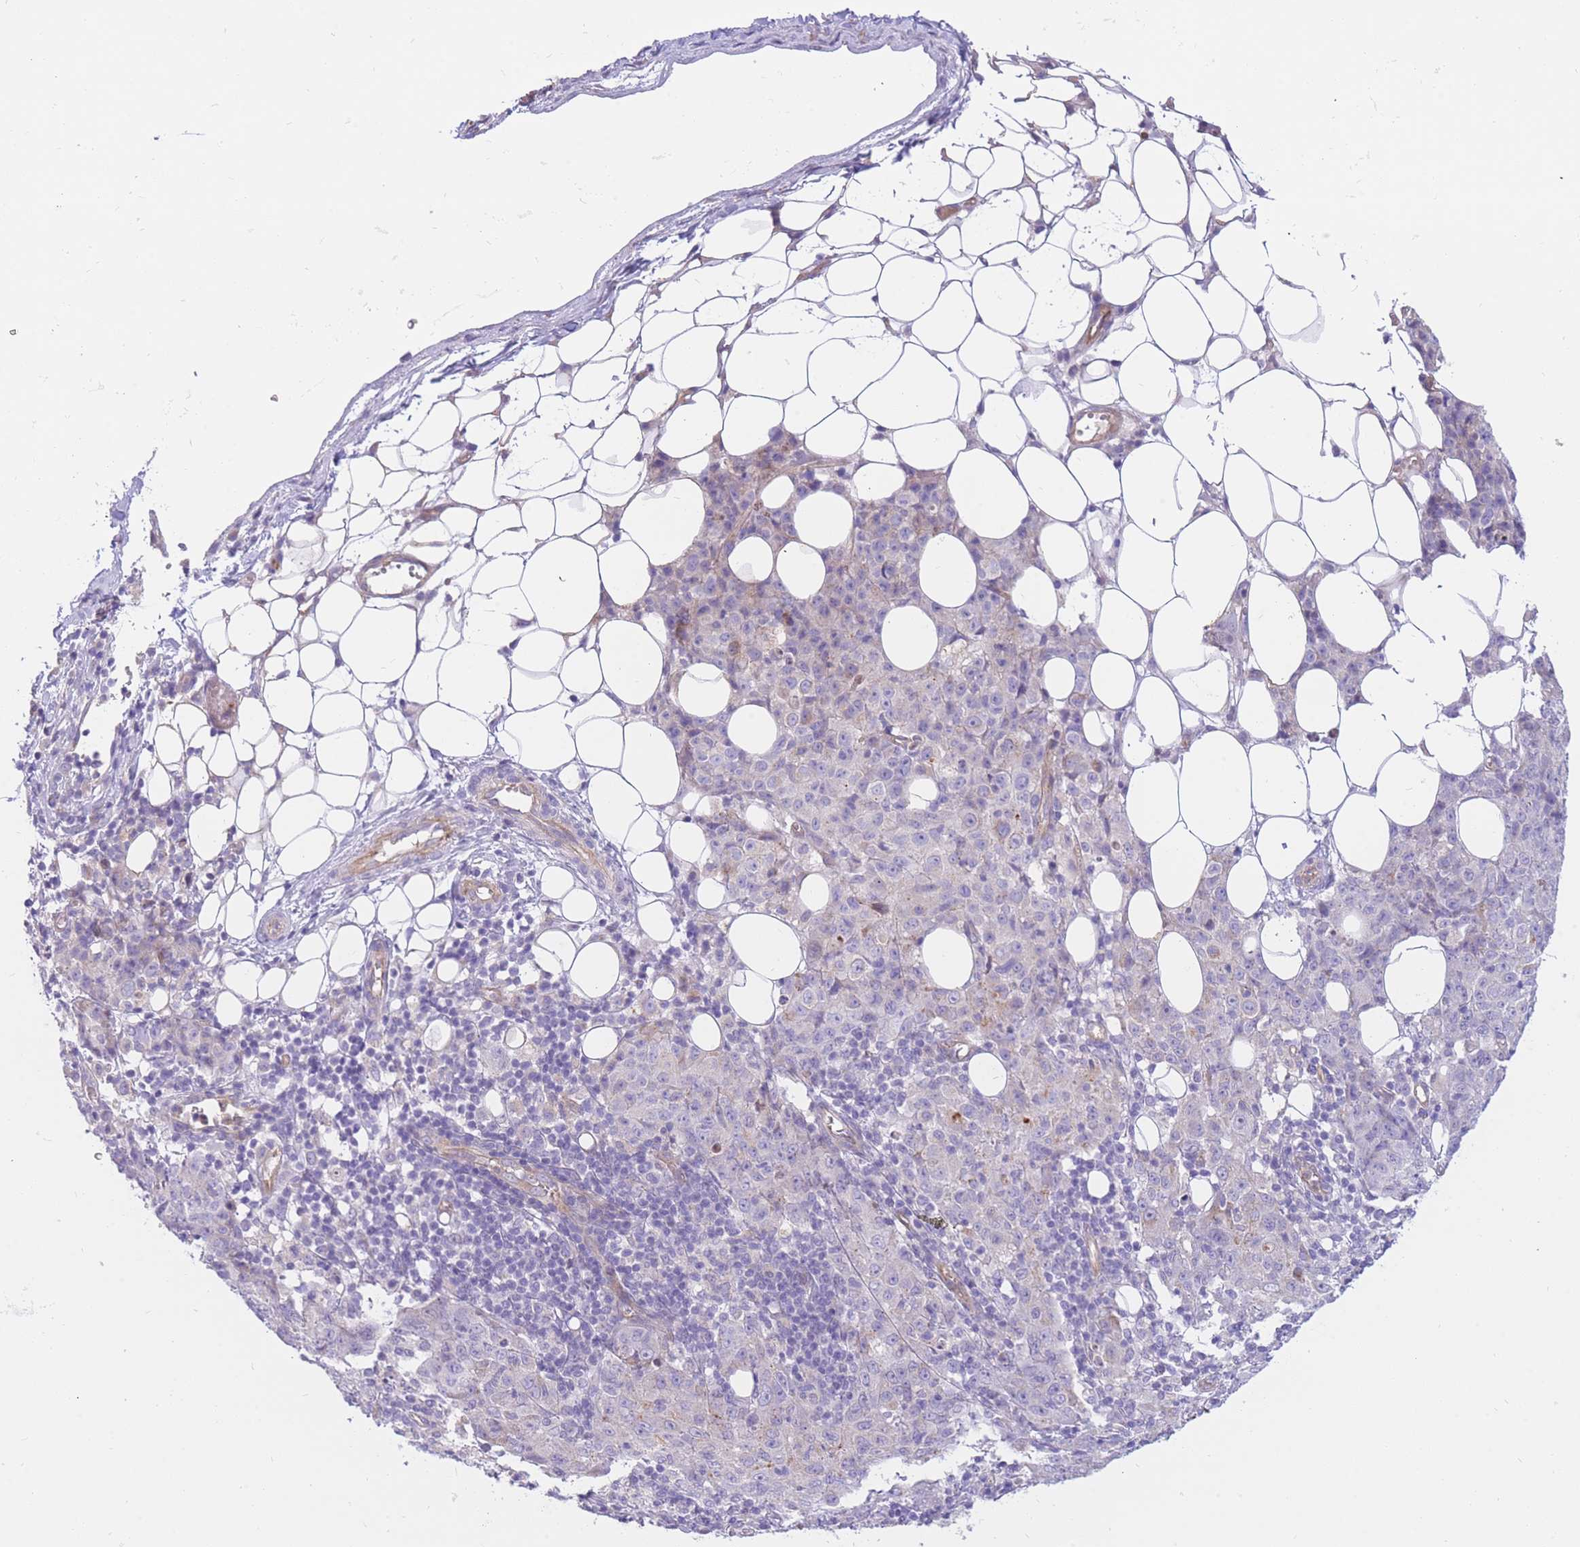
{"staining": {"intensity": "negative", "quantity": "none", "location": "none"}, "tissue": "ovarian cancer", "cell_type": "Tumor cells", "image_type": "cancer", "snomed": [{"axis": "morphology", "description": "Carcinoma, endometroid"}, {"axis": "topography", "description": "Ovary"}], "caption": "Immunohistochemistry (IHC) of ovarian endometroid carcinoma displays no expression in tumor cells. The staining was performed using DAB to visualize the protein expression in brown, while the nuclei were stained in blue with hematoxylin (Magnification: 20x).", "gene": "SULT1A1", "patient": {"sex": "female", "age": 42}}